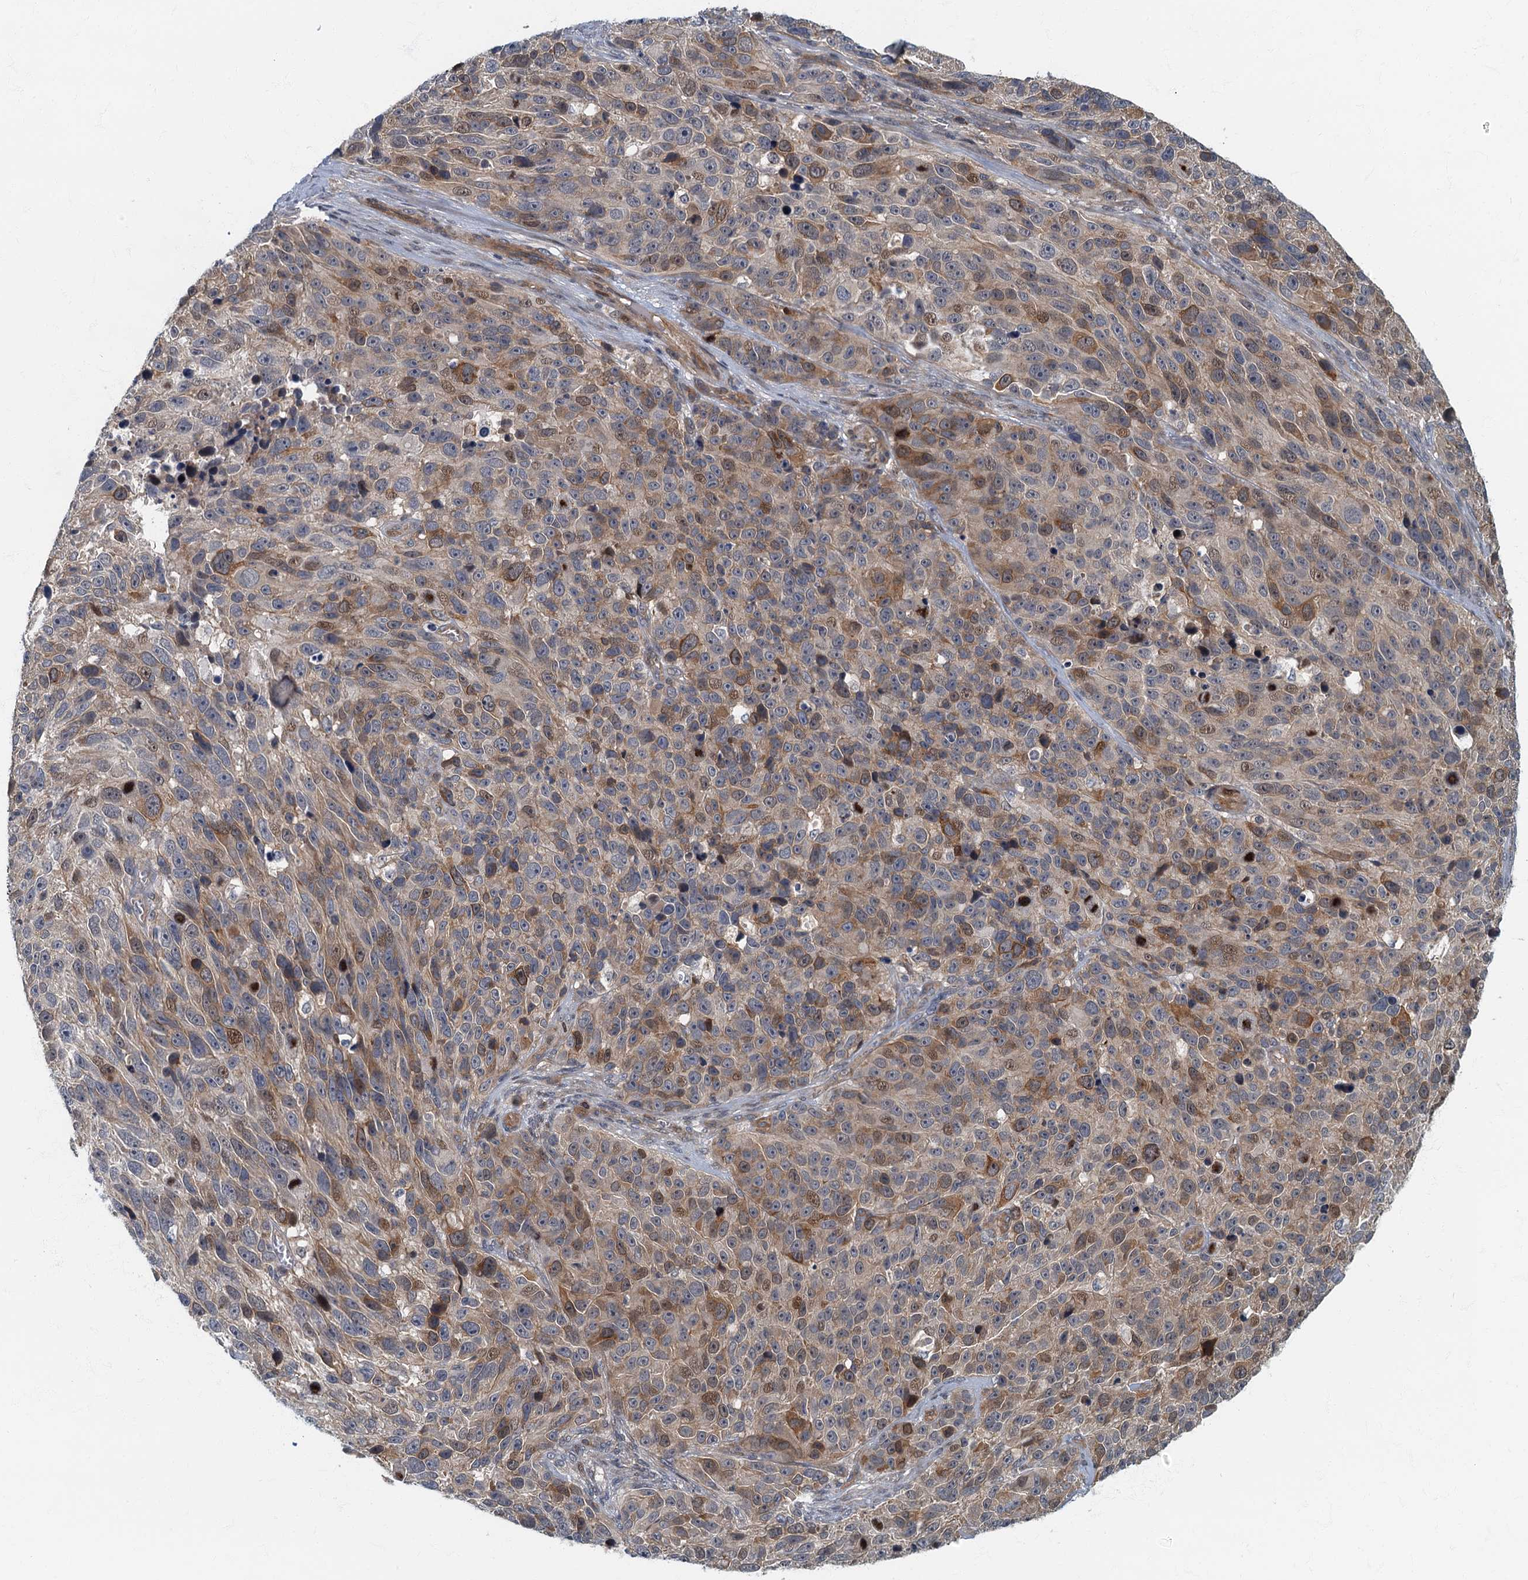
{"staining": {"intensity": "moderate", "quantity": "<25%", "location": "cytoplasmic/membranous"}, "tissue": "melanoma", "cell_type": "Tumor cells", "image_type": "cancer", "snomed": [{"axis": "morphology", "description": "Malignant melanoma, NOS"}, {"axis": "topography", "description": "Skin"}], "caption": "Malignant melanoma tissue shows moderate cytoplasmic/membranous staining in about <25% of tumor cells", "gene": "CKAP2L", "patient": {"sex": "male", "age": 84}}